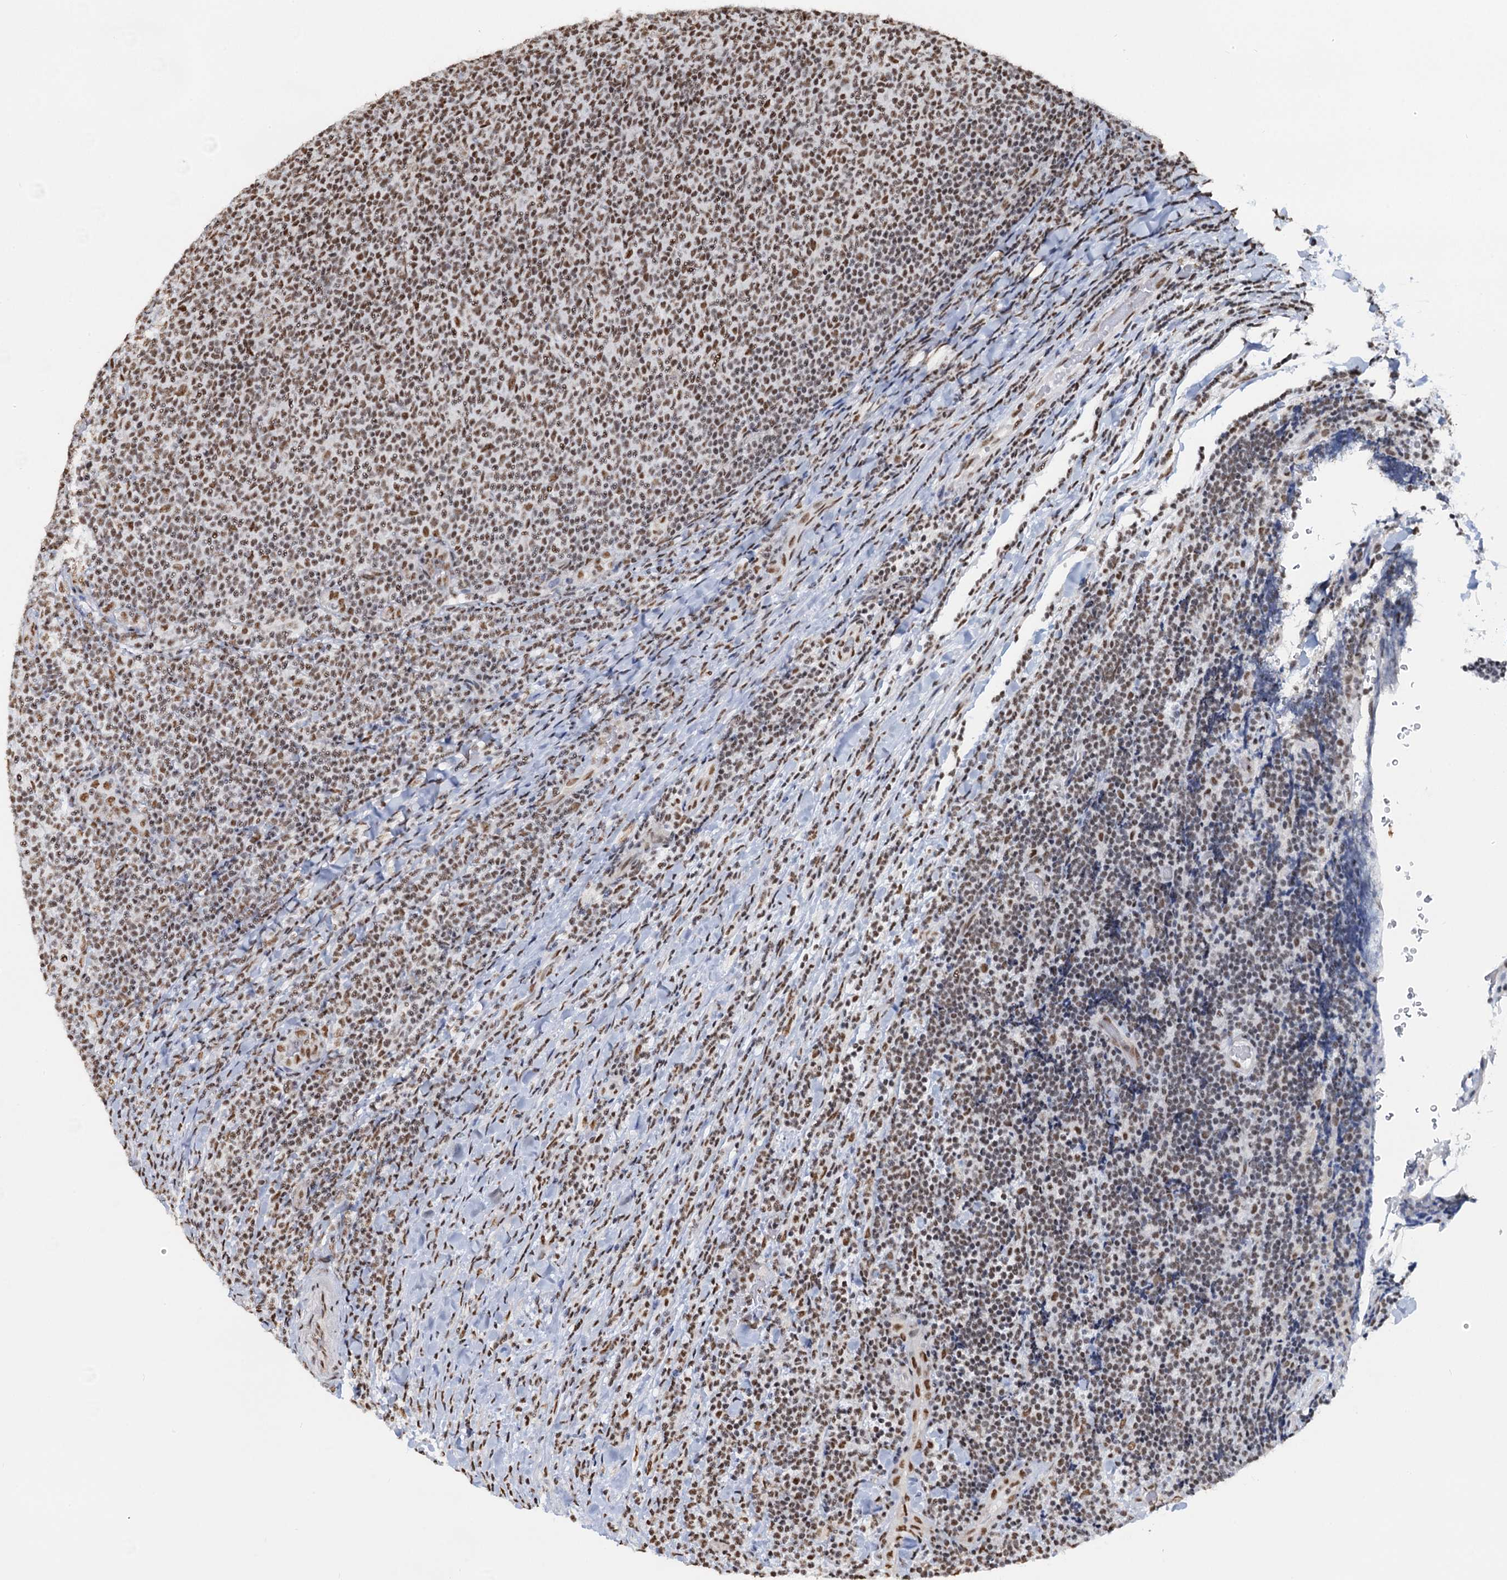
{"staining": {"intensity": "moderate", "quantity": ">75%", "location": "nuclear"}, "tissue": "lymphoma", "cell_type": "Tumor cells", "image_type": "cancer", "snomed": [{"axis": "morphology", "description": "Malignant lymphoma, non-Hodgkin's type, Low grade"}, {"axis": "topography", "description": "Lymph node"}], "caption": "Lymphoma tissue displays moderate nuclear expression in about >75% of tumor cells, visualized by immunohistochemistry.", "gene": "ZNF609", "patient": {"sex": "male", "age": 66}}